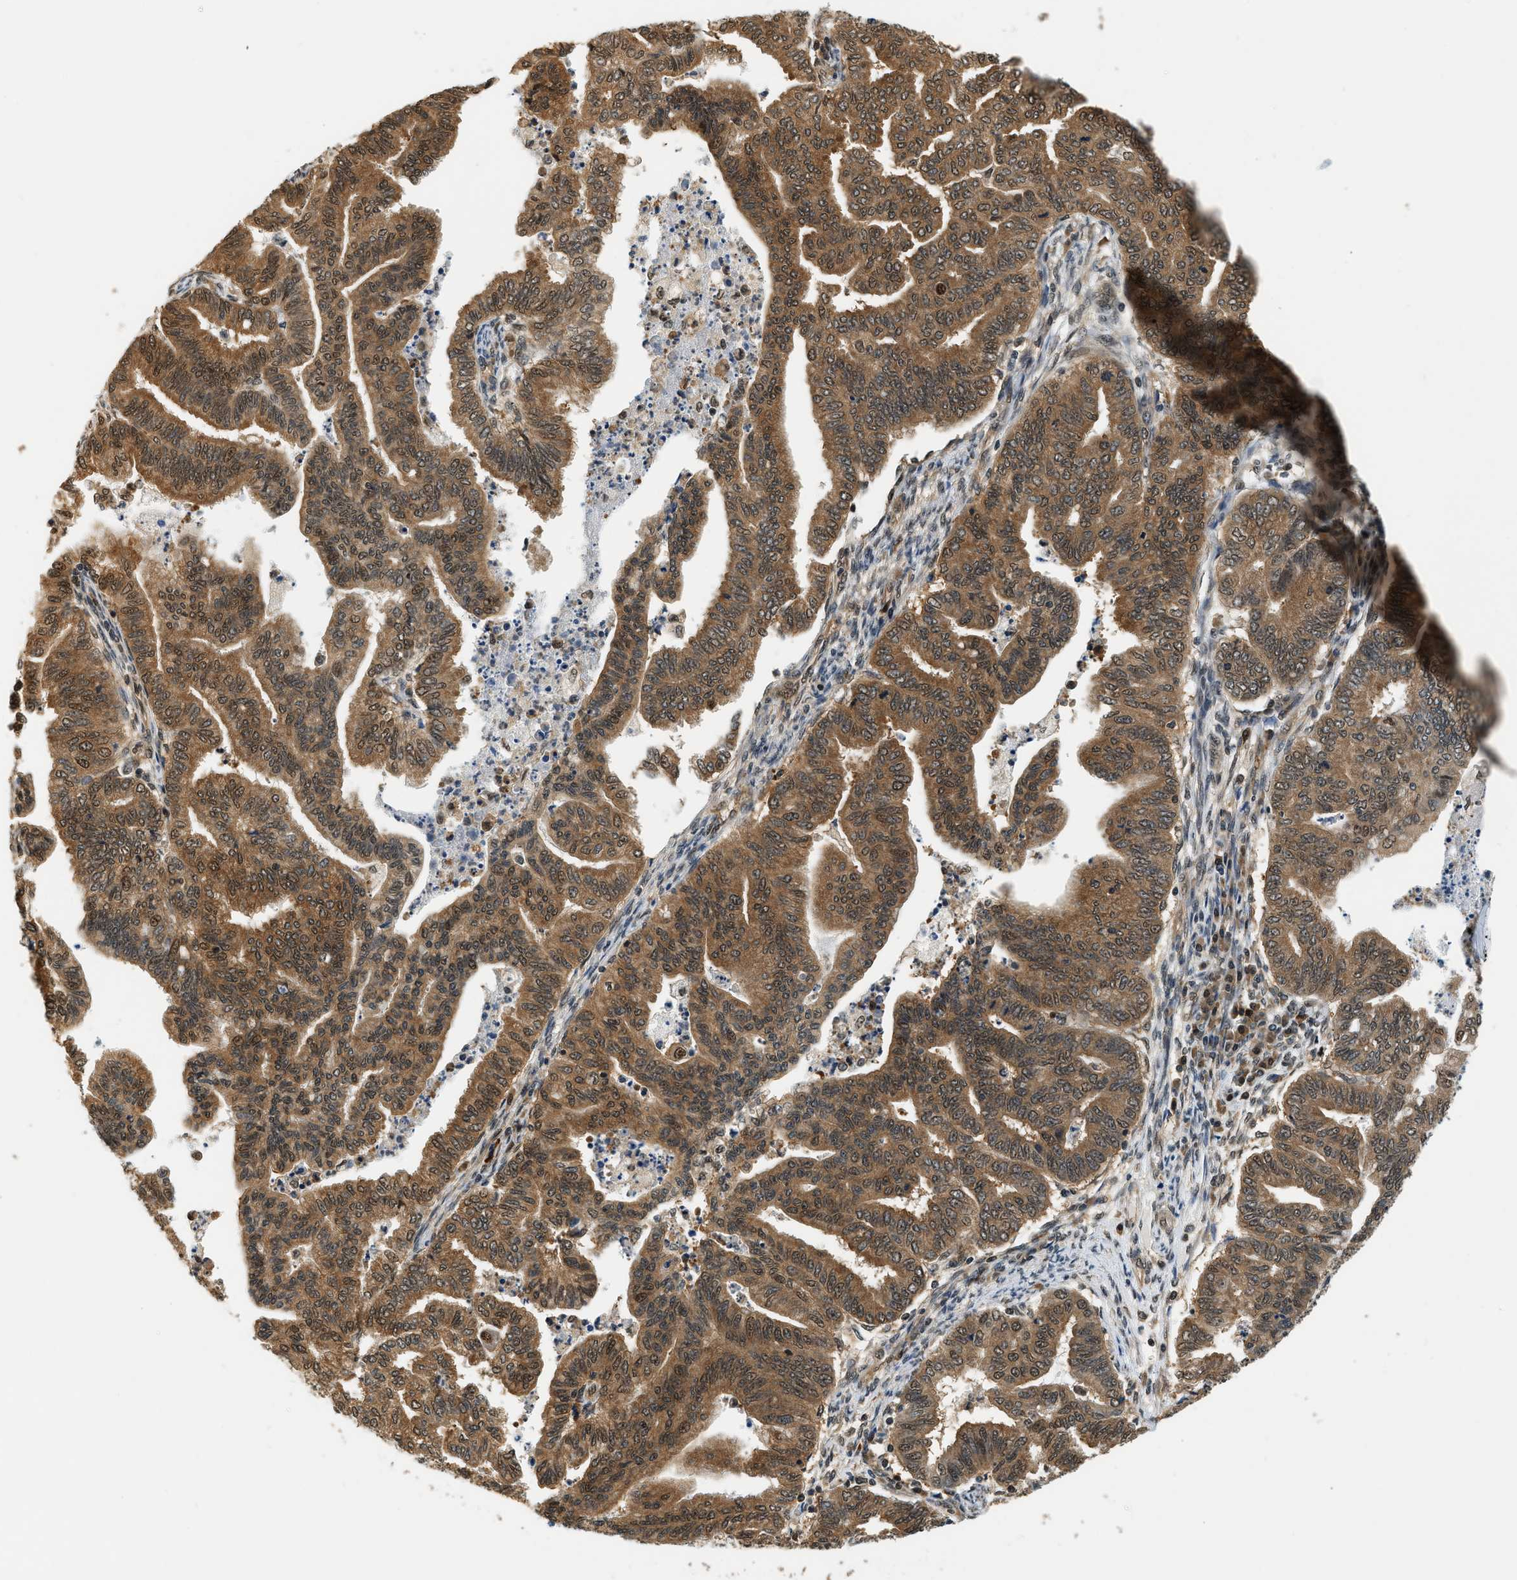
{"staining": {"intensity": "strong", "quantity": ">75%", "location": "cytoplasmic/membranous"}, "tissue": "endometrial cancer", "cell_type": "Tumor cells", "image_type": "cancer", "snomed": [{"axis": "morphology", "description": "Adenocarcinoma, NOS"}, {"axis": "topography", "description": "Endometrium"}], "caption": "IHC (DAB (3,3'-diaminobenzidine)) staining of endometrial cancer shows strong cytoplasmic/membranous protein staining in about >75% of tumor cells. (DAB (3,3'-diaminobenzidine) IHC with brightfield microscopy, high magnification).", "gene": "PSMD3", "patient": {"sex": "female", "age": 79}}